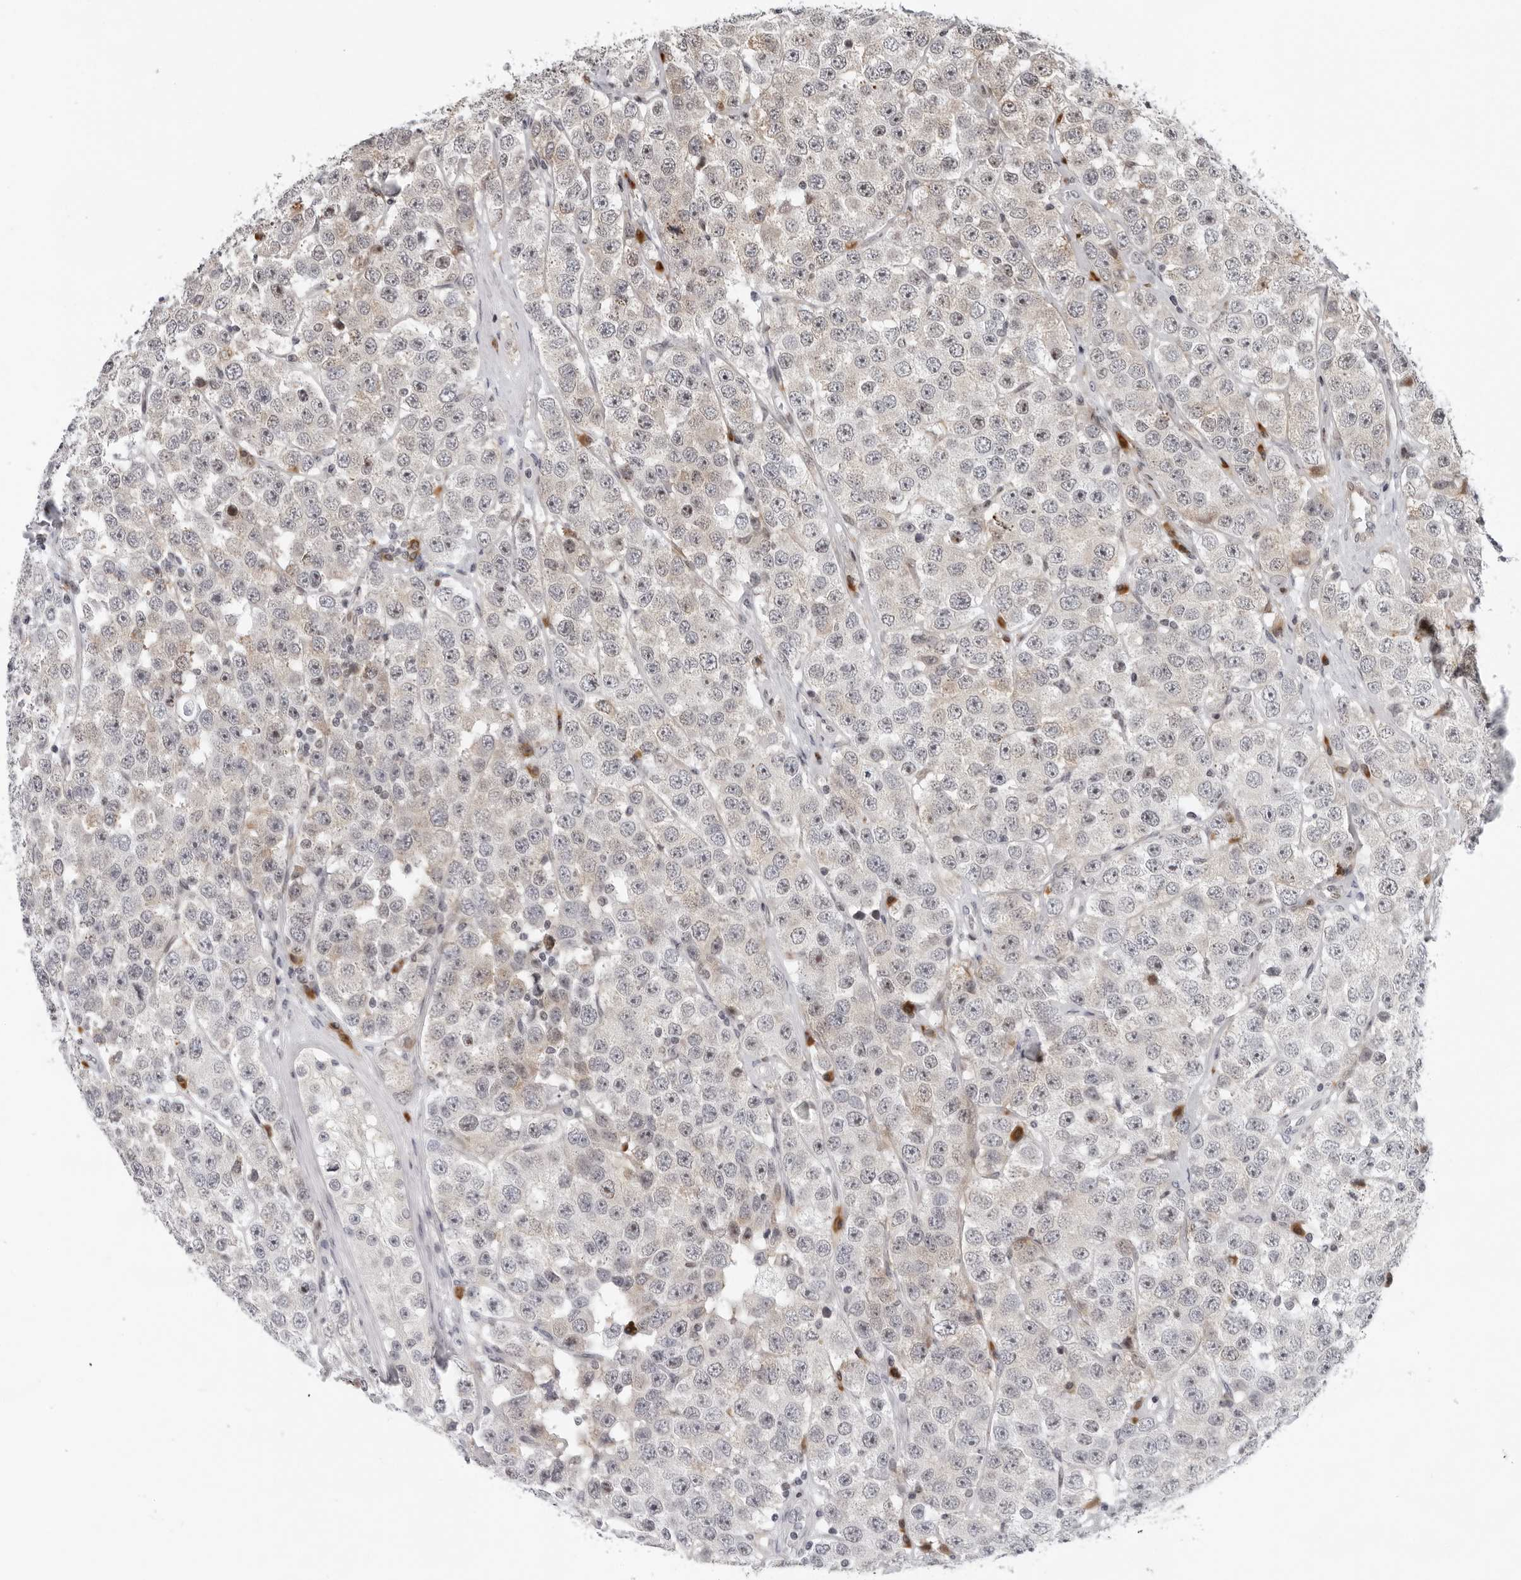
{"staining": {"intensity": "weak", "quantity": "<25%", "location": "cytoplasmic/membranous"}, "tissue": "testis cancer", "cell_type": "Tumor cells", "image_type": "cancer", "snomed": [{"axis": "morphology", "description": "Seminoma, NOS"}, {"axis": "topography", "description": "Testis"}], "caption": "Immunohistochemical staining of human testis cancer (seminoma) exhibits no significant staining in tumor cells.", "gene": "PIP4K2C", "patient": {"sex": "male", "age": 28}}